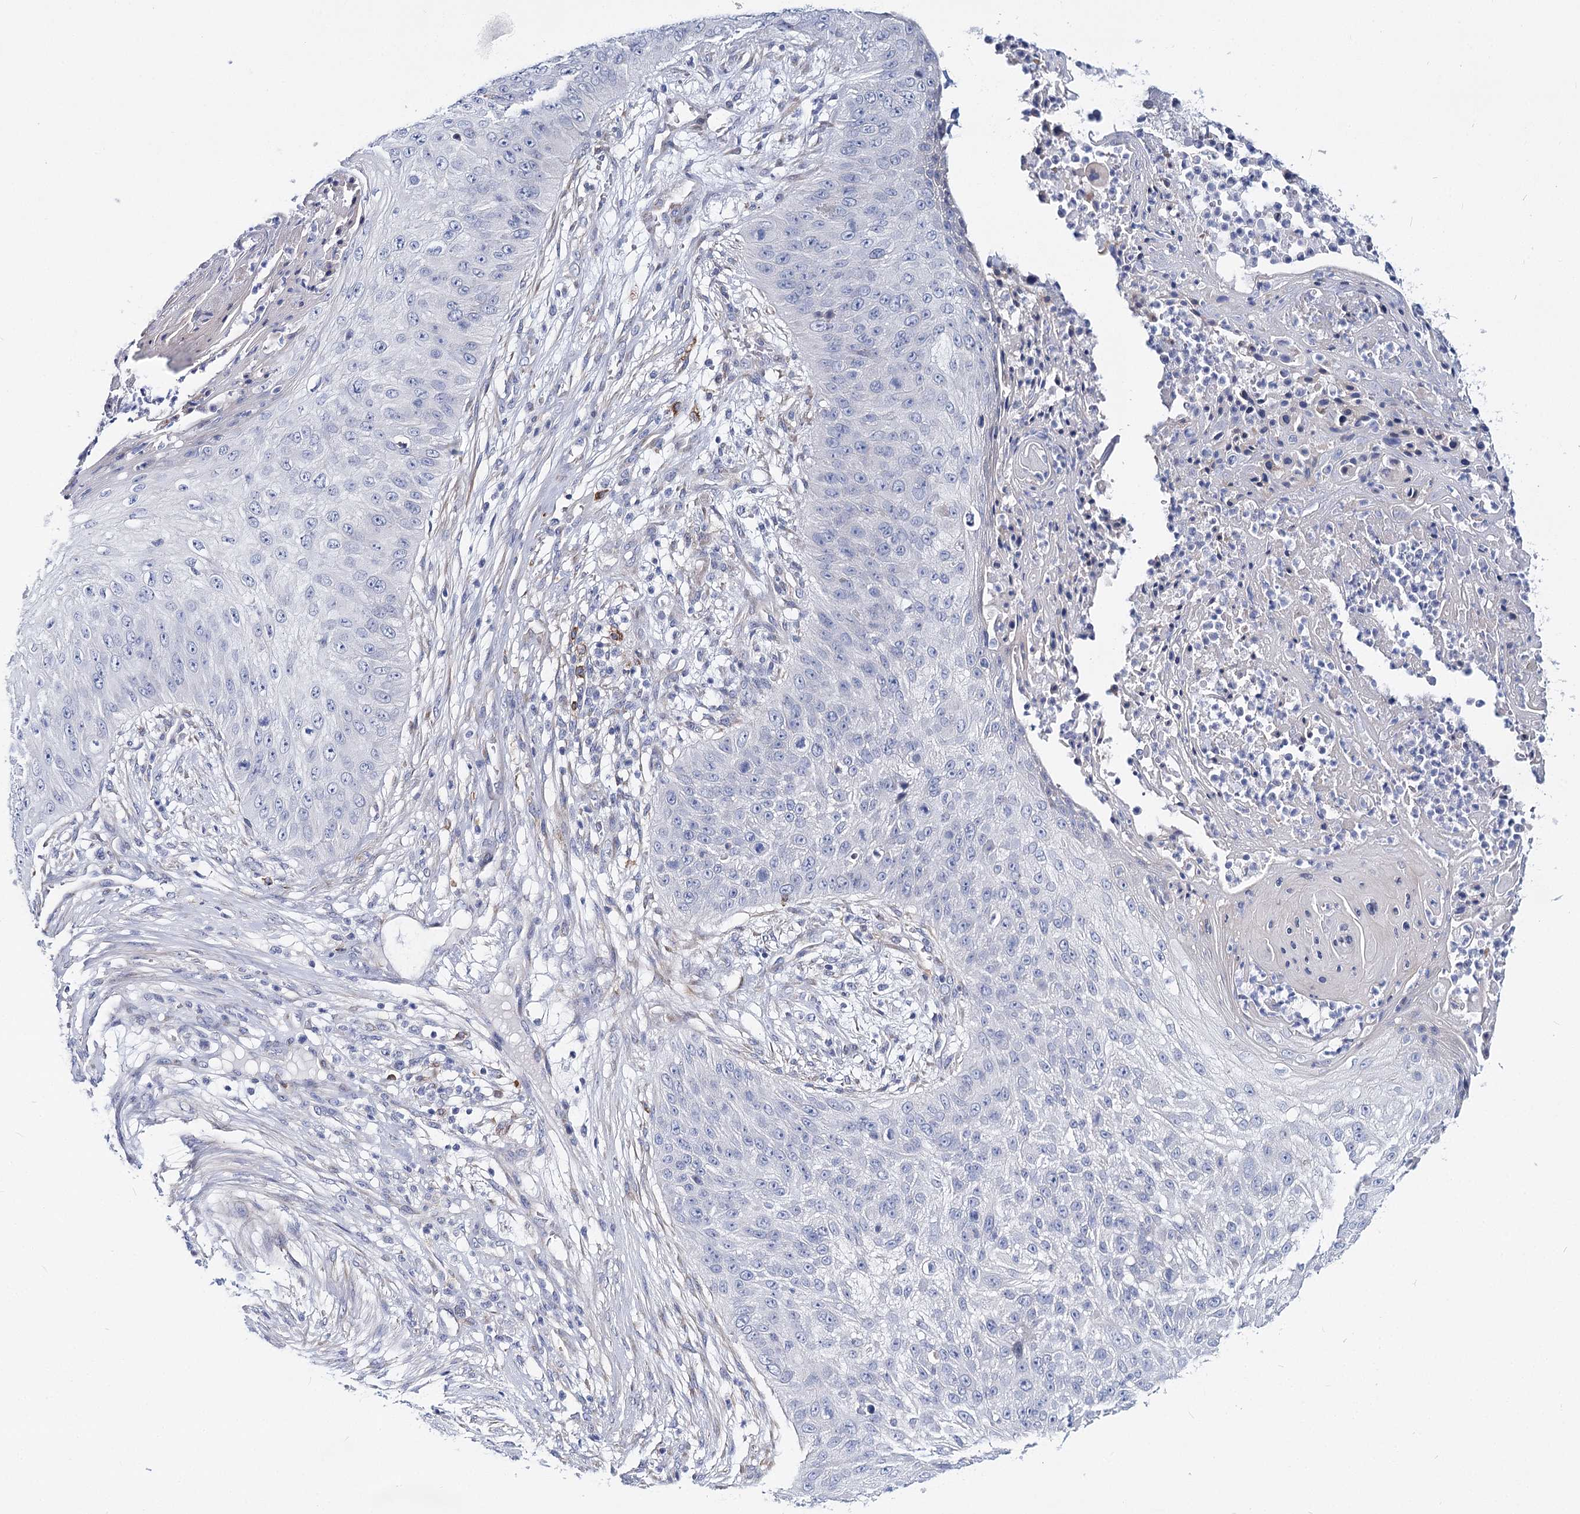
{"staining": {"intensity": "negative", "quantity": "none", "location": "none"}, "tissue": "skin cancer", "cell_type": "Tumor cells", "image_type": "cancer", "snomed": [{"axis": "morphology", "description": "Squamous cell carcinoma, NOS"}, {"axis": "topography", "description": "Skin"}], "caption": "The immunohistochemistry (IHC) histopathology image has no significant staining in tumor cells of skin cancer tissue. Nuclei are stained in blue.", "gene": "TEX12", "patient": {"sex": "female", "age": 80}}